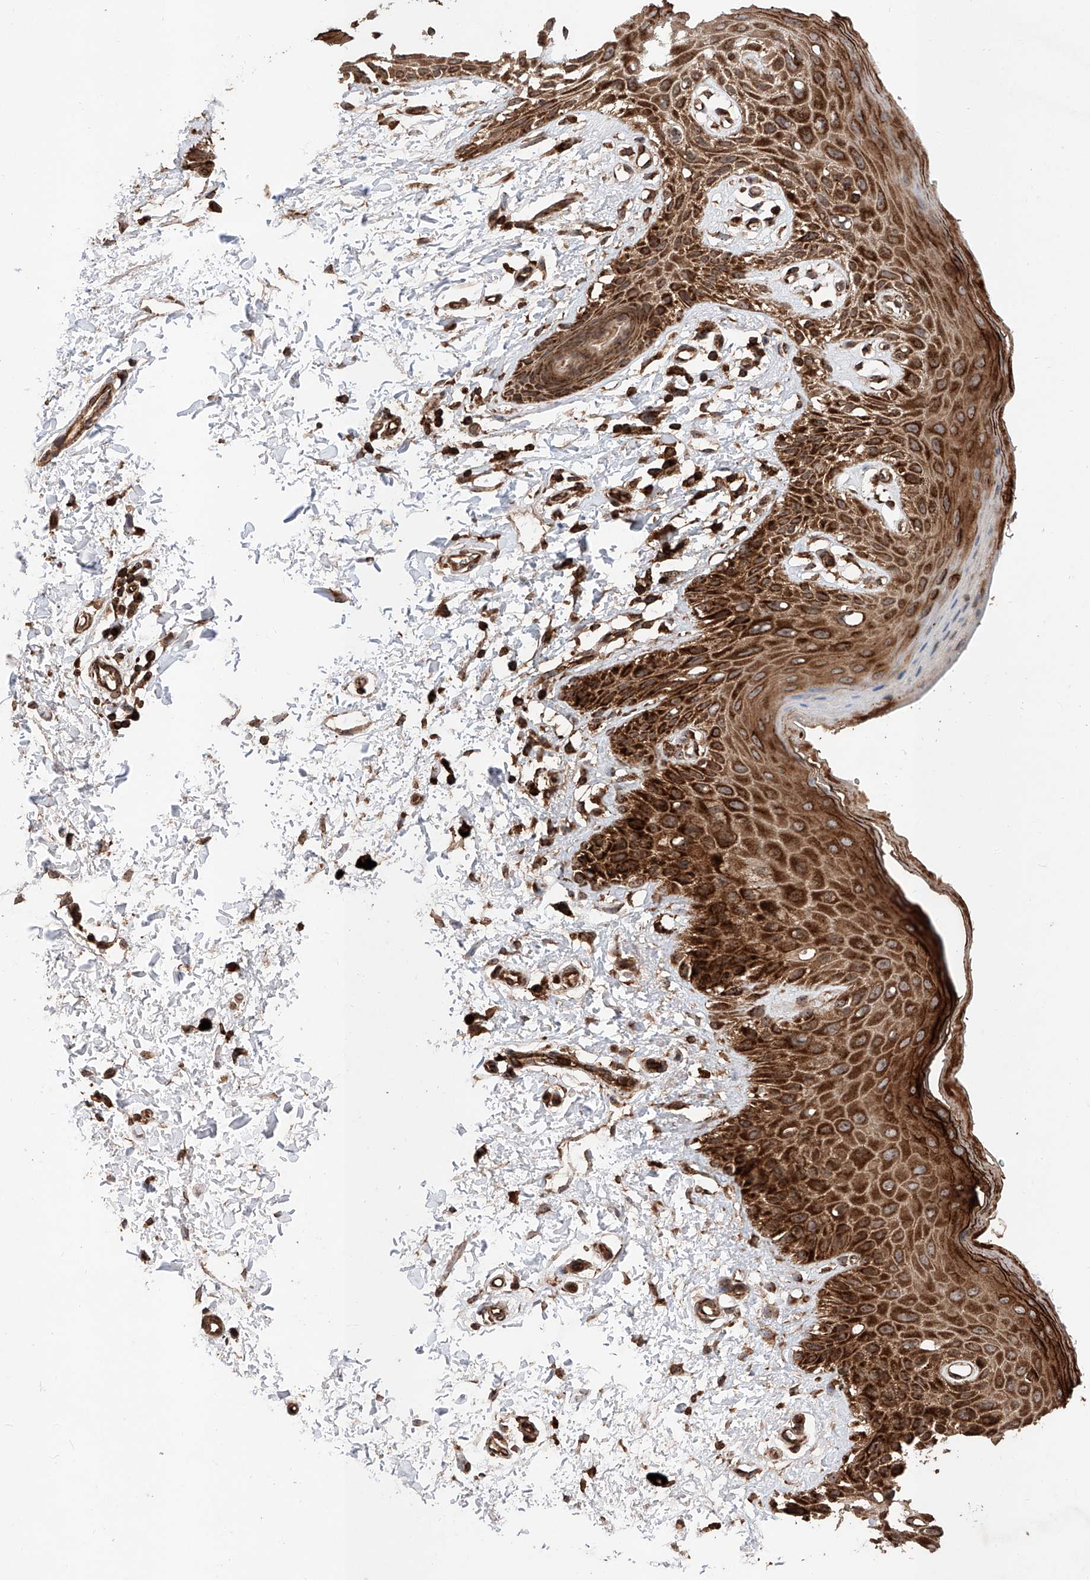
{"staining": {"intensity": "strong", "quantity": ">75%", "location": "cytoplasmic/membranous"}, "tissue": "skin", "cell_type": "Epidermal cells", "image_type": "normal", "snomed": [{"axis": "morphology", "description": "Normal tissue, NOS"}, {"axis": "topography", "description": "Anal"}], "caption": "DAB (3,3'-diaminobenzidine) immunohistochemical staining of unremarkable human skin displays strong cytoplasmic/membranous protein positivity in about >75% of epidermal cells.", "gene": "PISD", "patient": {"sex": "male", "age": 44}}